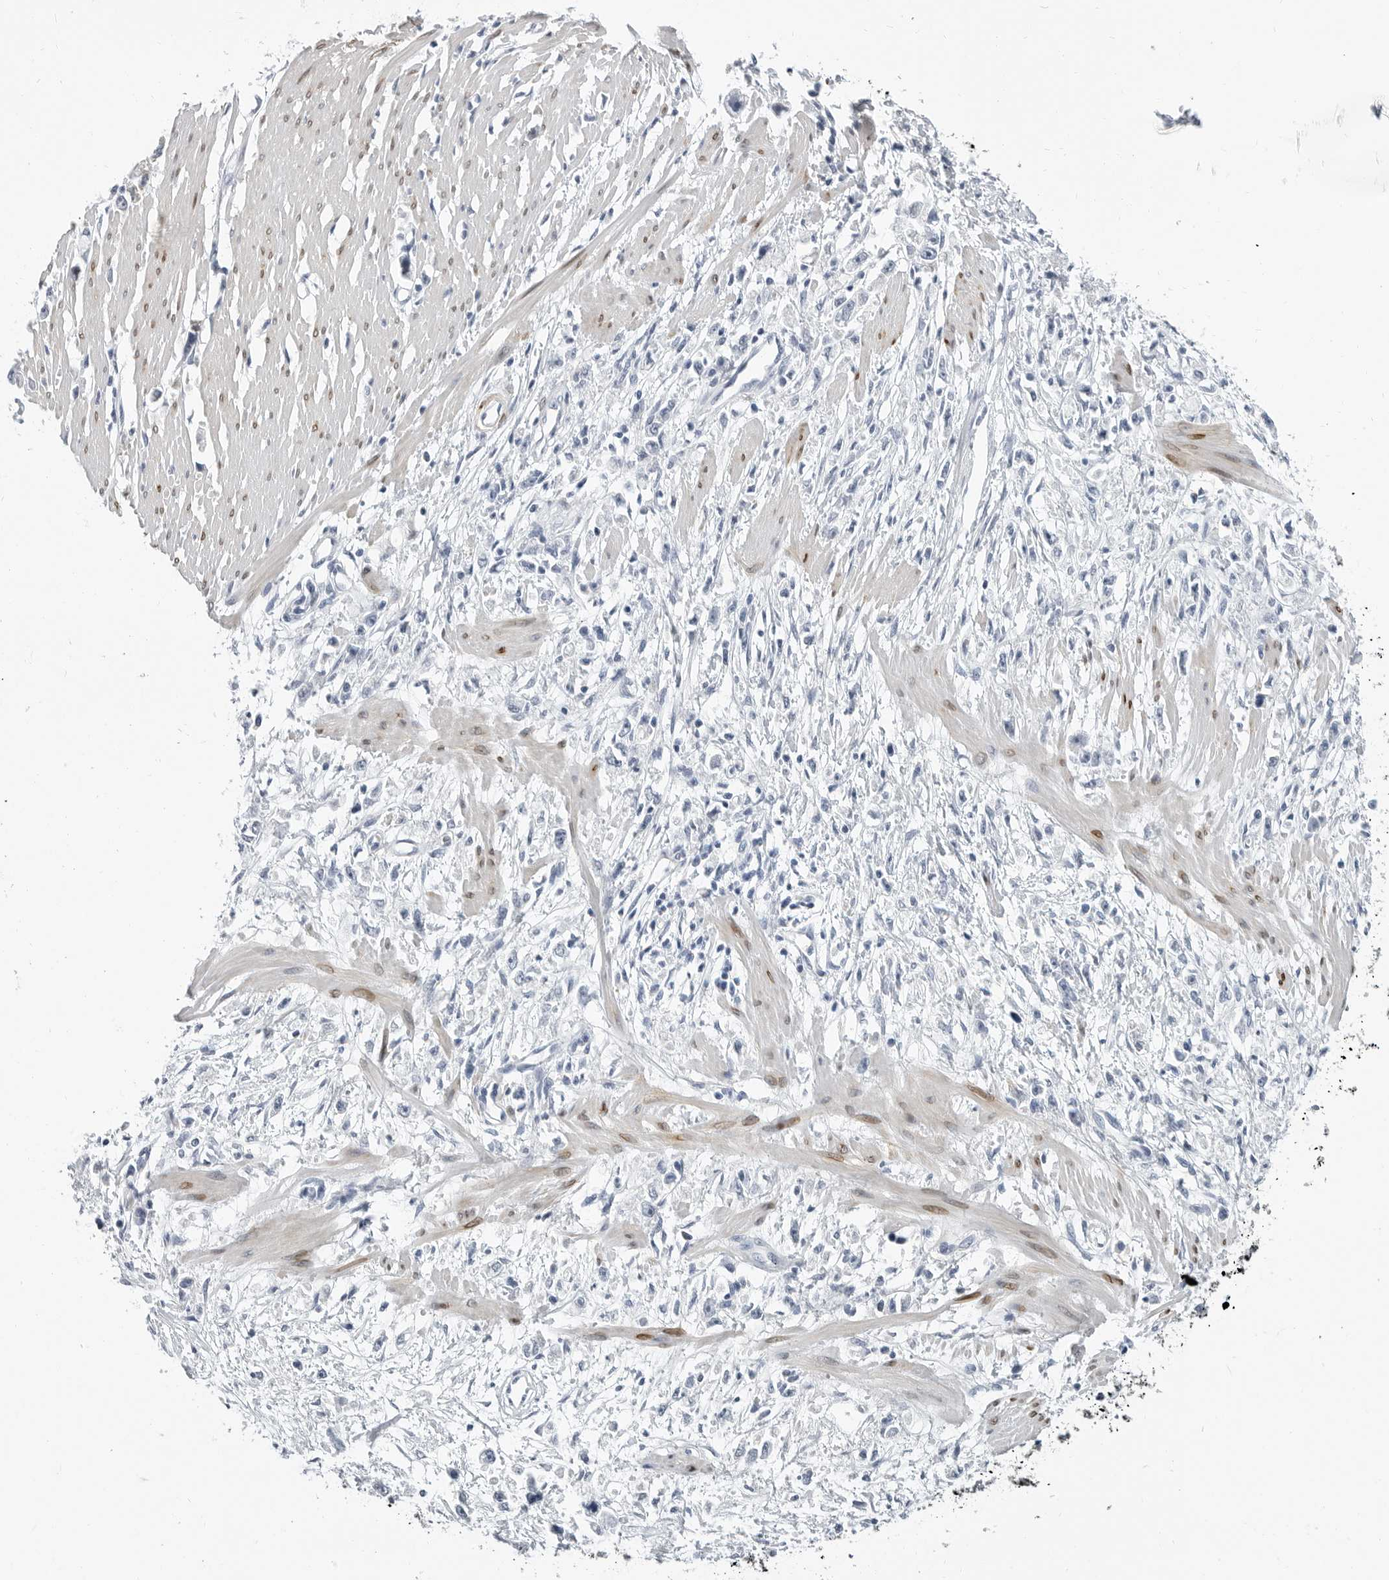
{"staining": {"intensity": "negative", "quantity": "none", "location": "none"}, "tissue": "stomach cancer", "cell_type": "Tumor cells", "image_type": "cancer", "snomed": [{"axis": "morphology", "description": "Adenocarcinoma, NOS"}, {"axis": "topography", "description": "Stomach"}], "caption": "DAB immunohistochemical staining of human stomach cancer shows no significant expression in tumor cells.", "gene": "PLN", "patient": {"sex": "female", "age": 59}}